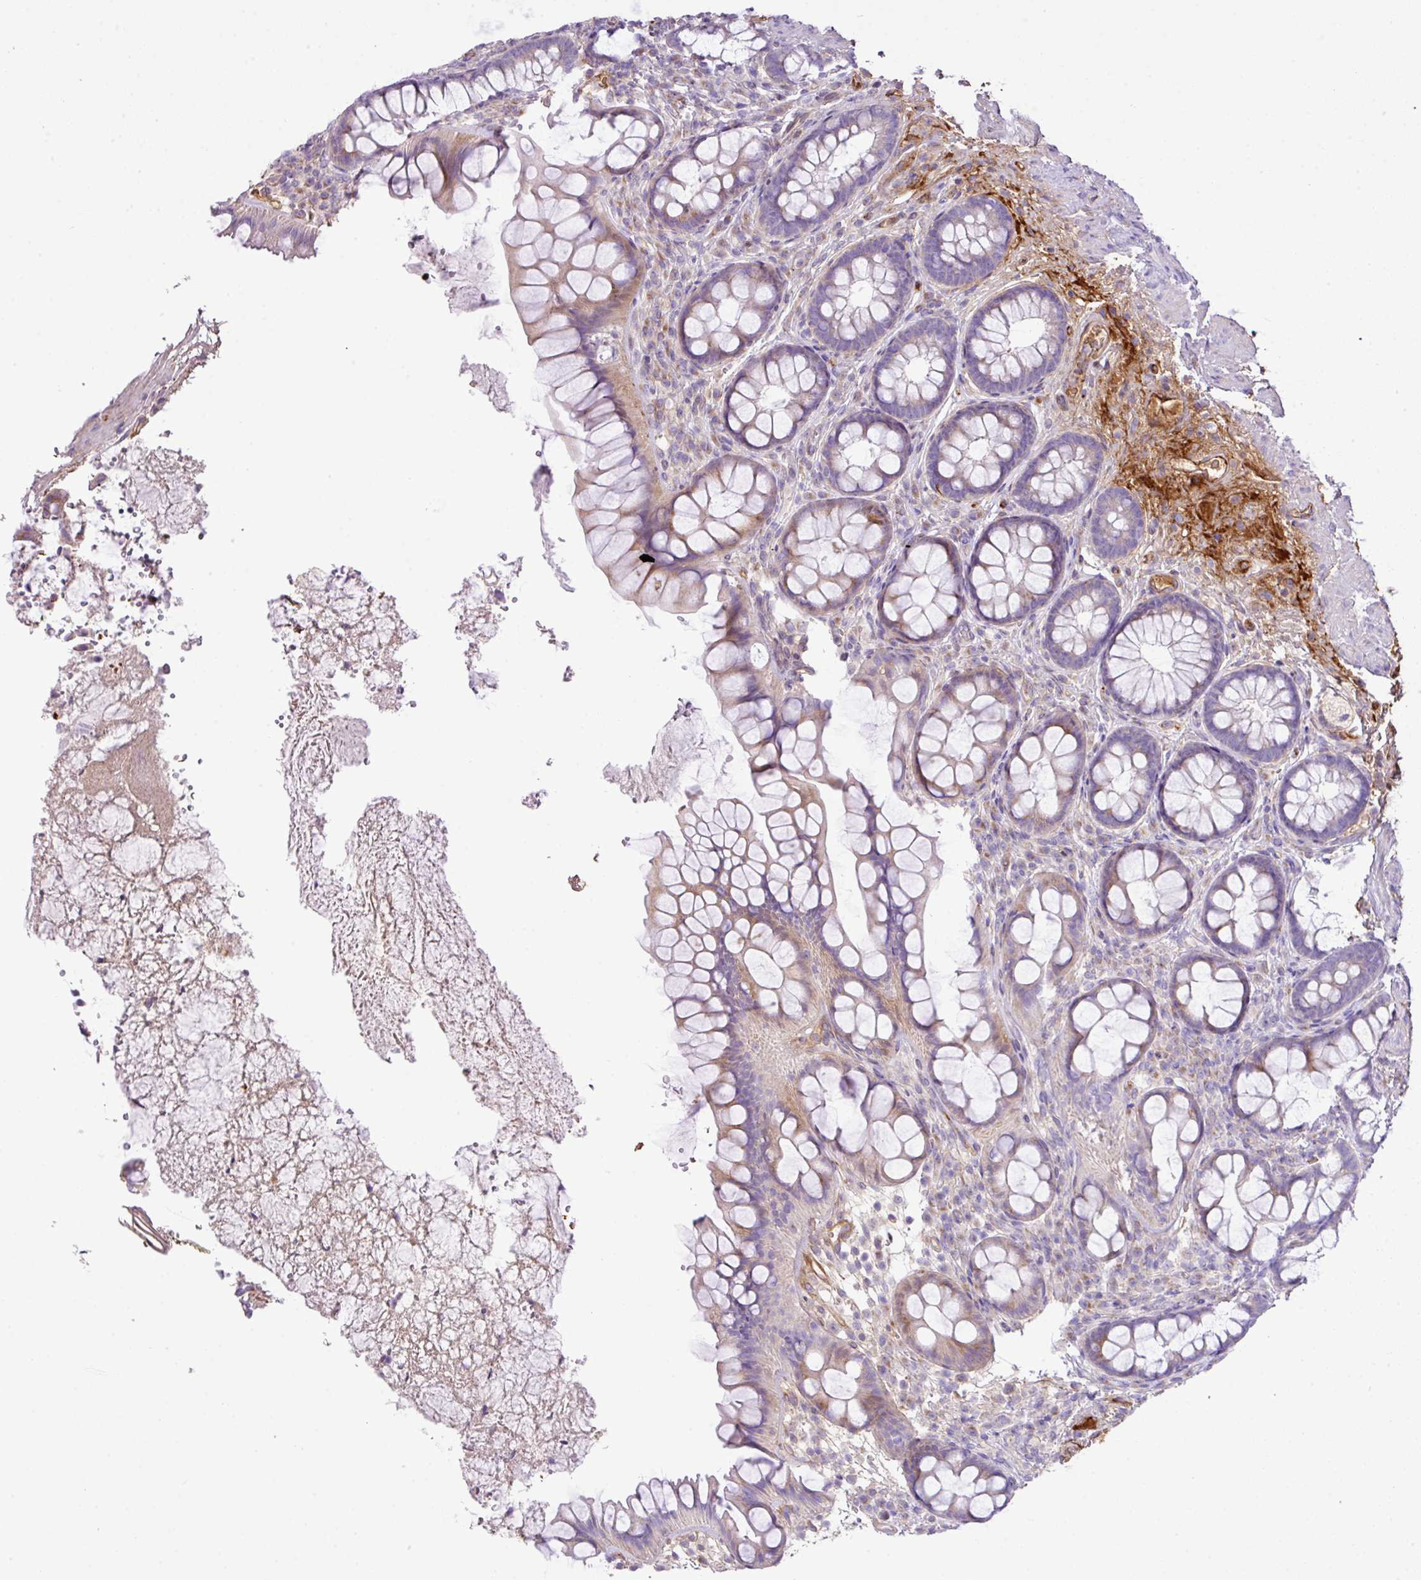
{"staining": {"intensity": "weak", "quantity": "<25%", "location": "cytoplasmic/membranous"}, "tissue": "rectum", "cell_type": "Glandular cells", "image_type": "normal", "snomed": [{"axis": "morphology", "description": "Normal tissue, NOS"}, {"axis": "topography", "description": "Rectum"}, {"axis": "topography", "description": "Peripheral nerve tissue"}], "caption": "IHC image of unremarkable rectum: human rectum stained with DAB reveals no significant protein positivity in glandular cells.", "gene": "CTXN2", "patient": {"sex": "female", "age": 69}}